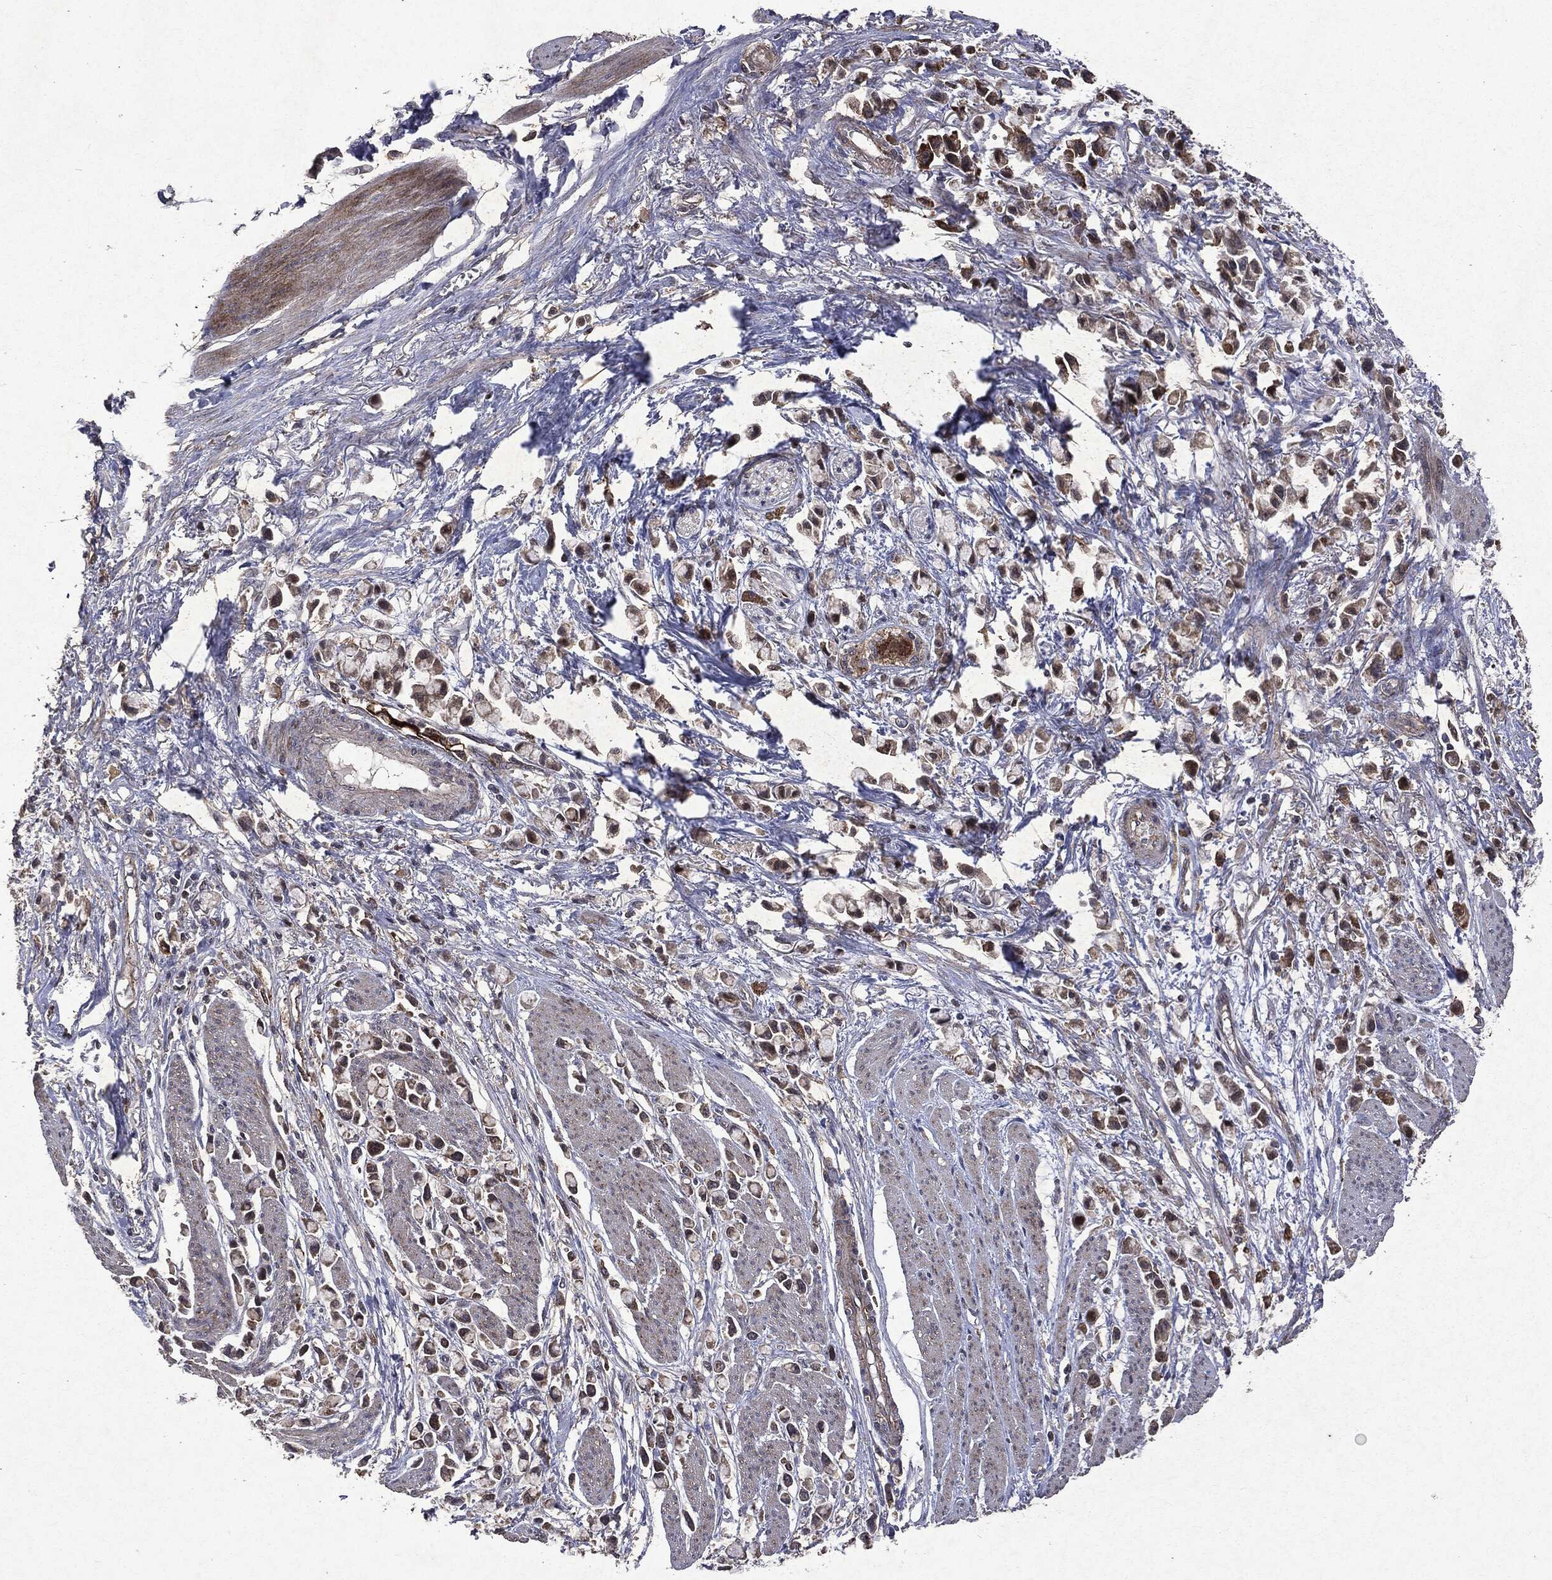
{"staining": {"intensity": "moderate", "quantity": "<25%", "location": "cytoplasmic/membranous,nuclear"}, "tissue": "stomach cancer", "cell_type": "Tumor cells", "image_type": "cancer", "snomed": [{"axis": "morphology", "description": "Adenocarcinoma, NOS"}, {"axis": "topography", "description": "Stomach"}], "caption": "The immunohistochemical stain shows moderate cytoplasmic/membranous and nuclear staining in tumor cells of stomach adenocarcinoma tissue.", "gene": "PTEN", "patient": {"sex": "female", "age": 81}}